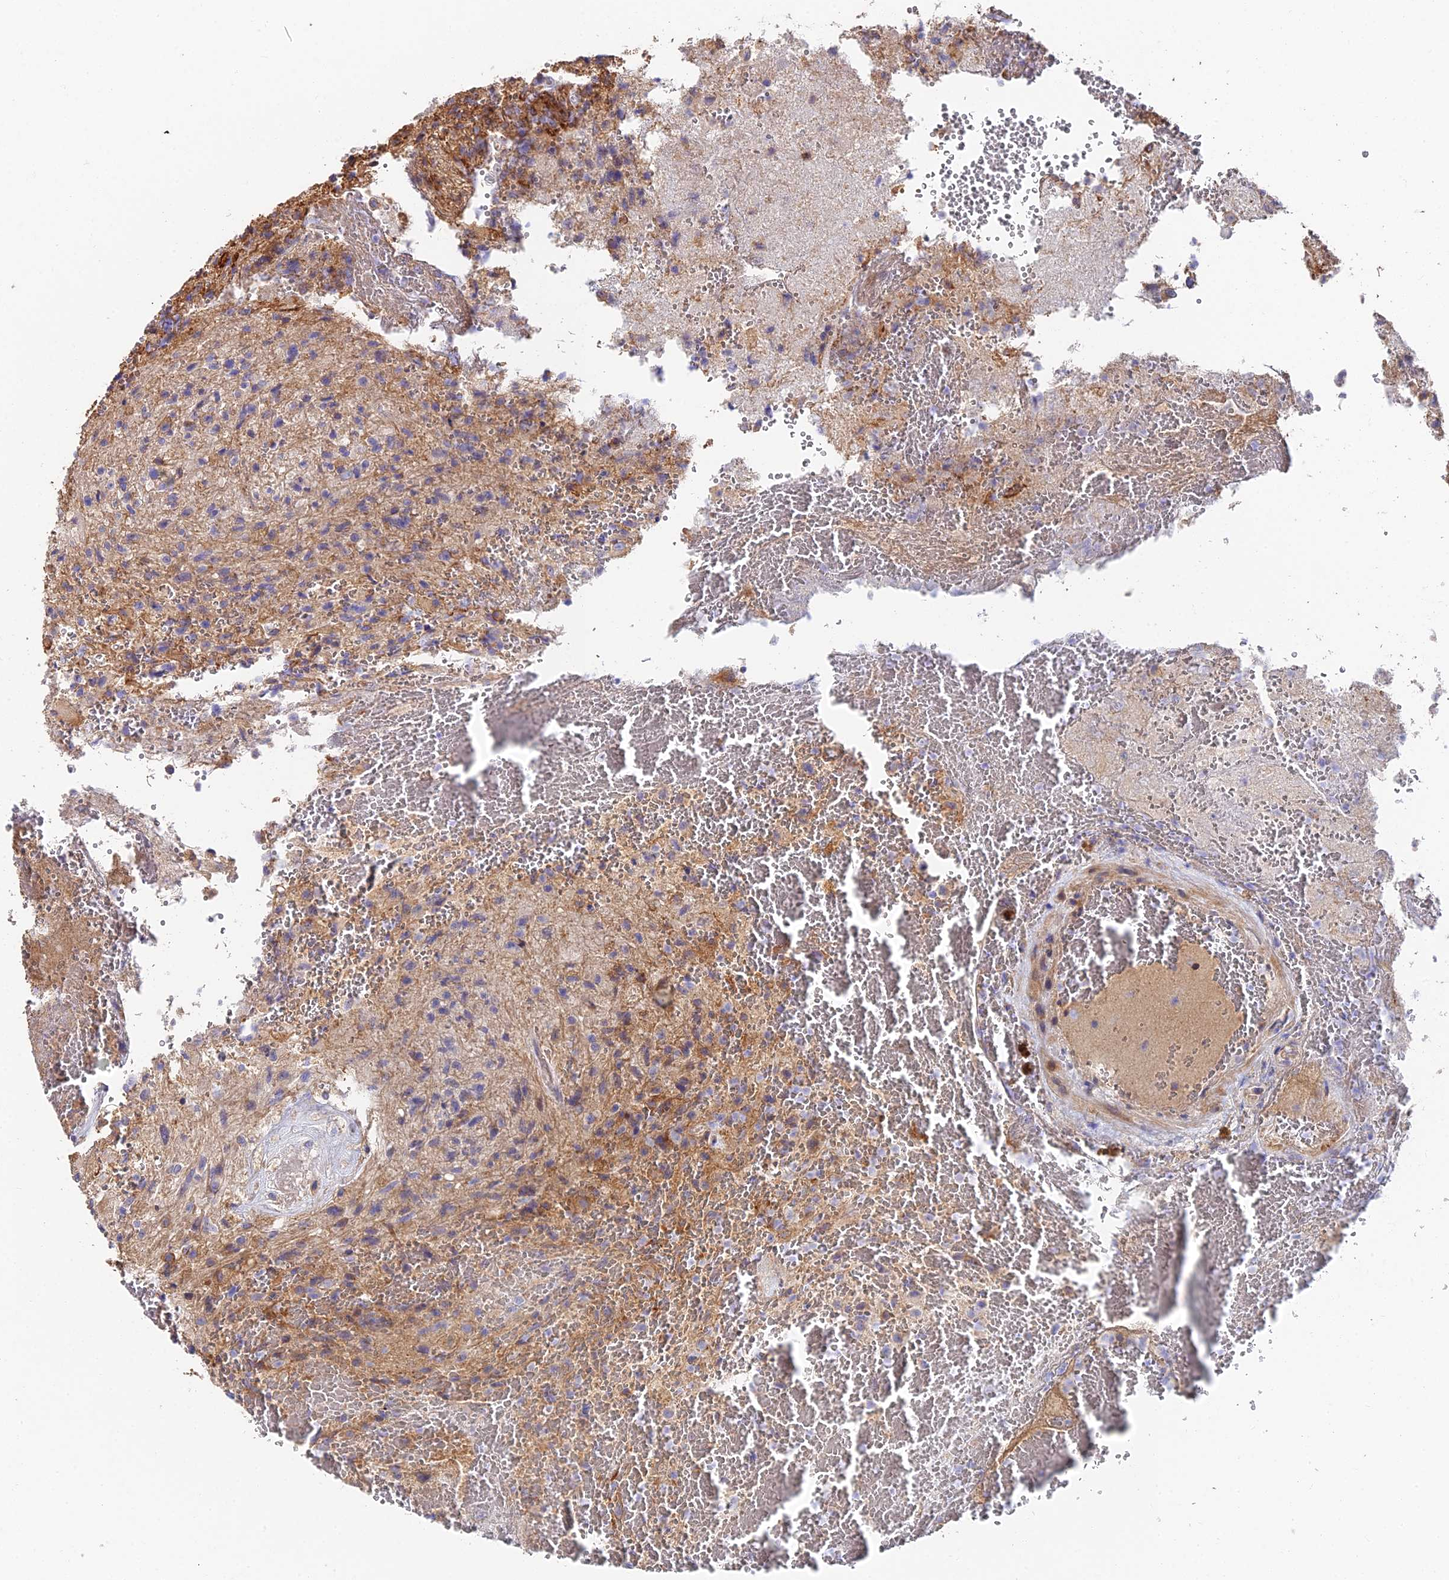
{"staining": {"intensity": "weak", "quantity": "<25%", "location": "cytoplasmic/membranous"}, "tissue": "glioma", "cell_type": "Tumor cells", "image_type": "cancer", "snomed": [{"axis": "morphology", "description": "Glioma, malignant, High grade"}, {"axis": "topography", "description": "Brain"}], "caption": "Glioma was stained to show a protein in brown. There is no significant expression in tumor cells. (DAB immunohistochemistry with hematoxylin counter stain).", "gene": "EXT1", "patient": {"sex": "male", "age": 56}}